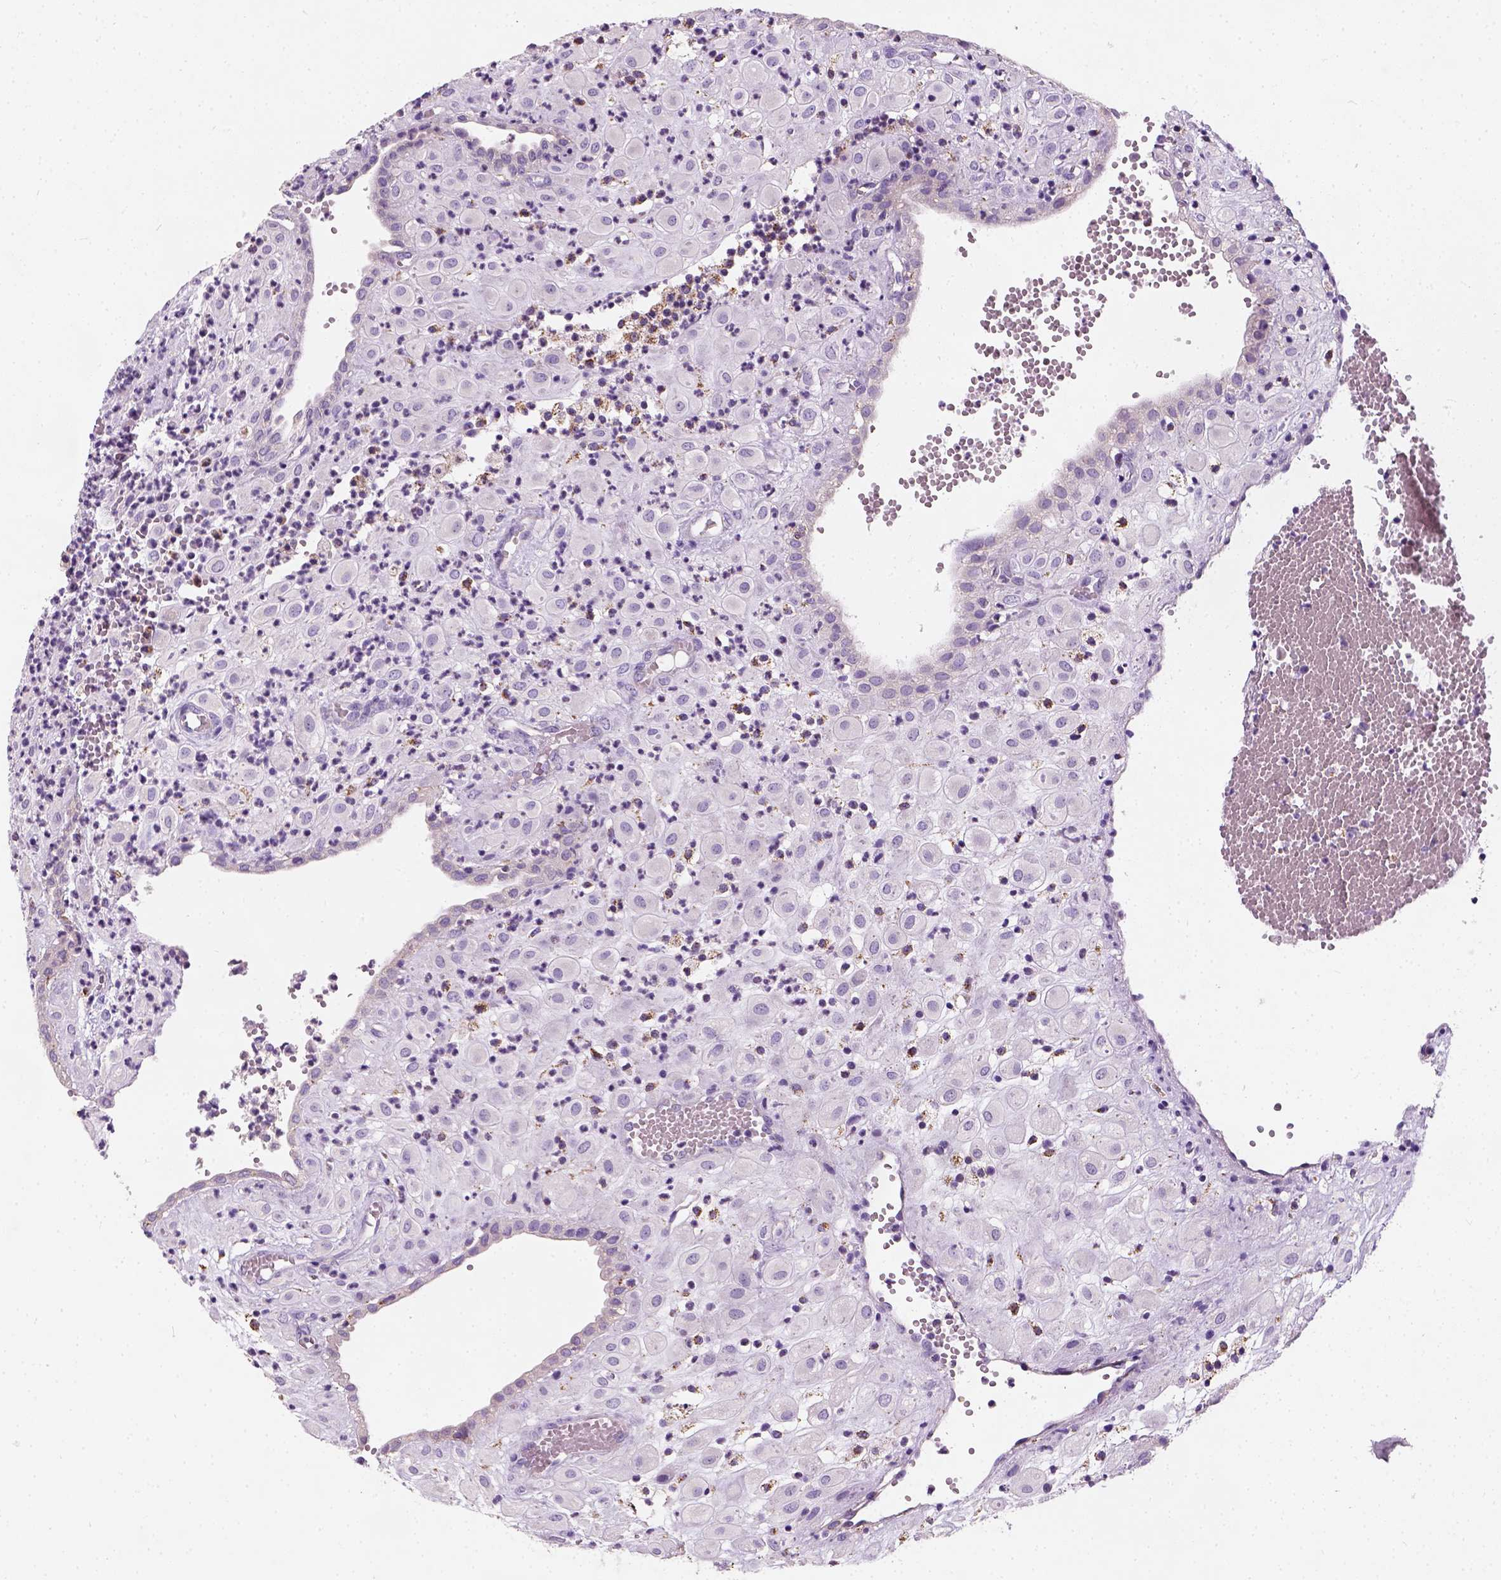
{"staining": {"intensity": "negative", "quantity": "none", "location": "none"}, "tissue": "placenta", "cell_type": "Decidual cells", "image_type": "normal", "snomed": [{"axis": "morphology", "description": "Normal tissue, NOS"}, {"axis": "topography", "description": "Placenta"}], "caption": "A histopathology image of placenta stained for a protein demonstrates no brown staining in decidual cells. Brightfield microscopy of immunohistochemistry (IHC) stained with DAB (brown) and hematoxylin (blue), captured at high magnification.", "gene": "CHODL", "patient": {"sex": "female", "age": 24}}